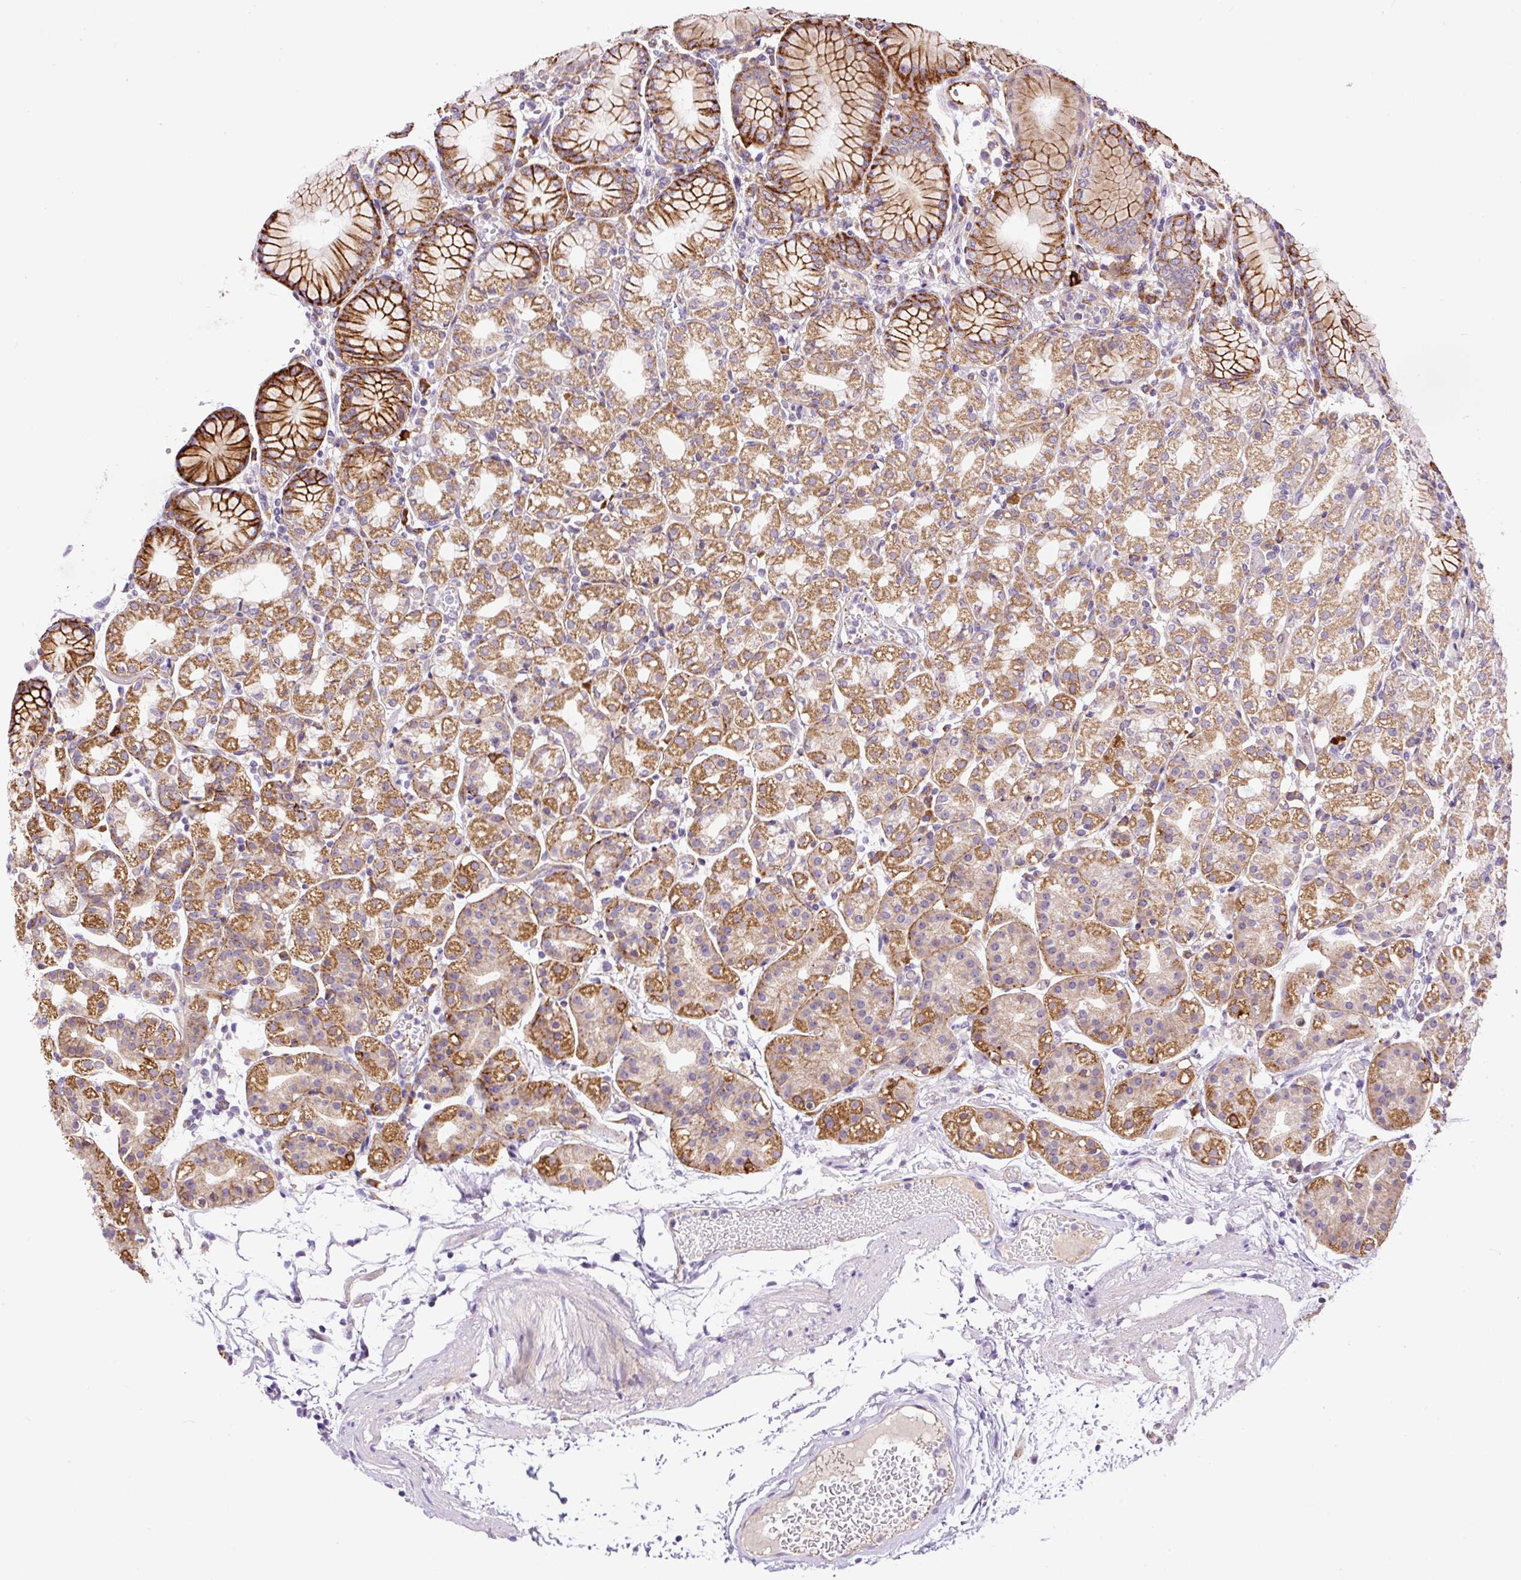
{"staining": {"intensity": "strong", "quantity": "25%-75%", "location": "cytoplasmic/membranous"}, "tissue": "stomach", "cell_type": "Glandular cells", "image_type": "normal", "snomed": [{"axis": "morphology", "description": "Normal tissue, NOS"}, {"axis": "topography", "description": "Stomach"}], "caption": "Glandular cells reveal strong cytoplasmic/membranous staining in about 25%-75% of cells in unremarkable stomach.", "gene": "PPME1", "patient": {"sex": "female", "age": 57}}